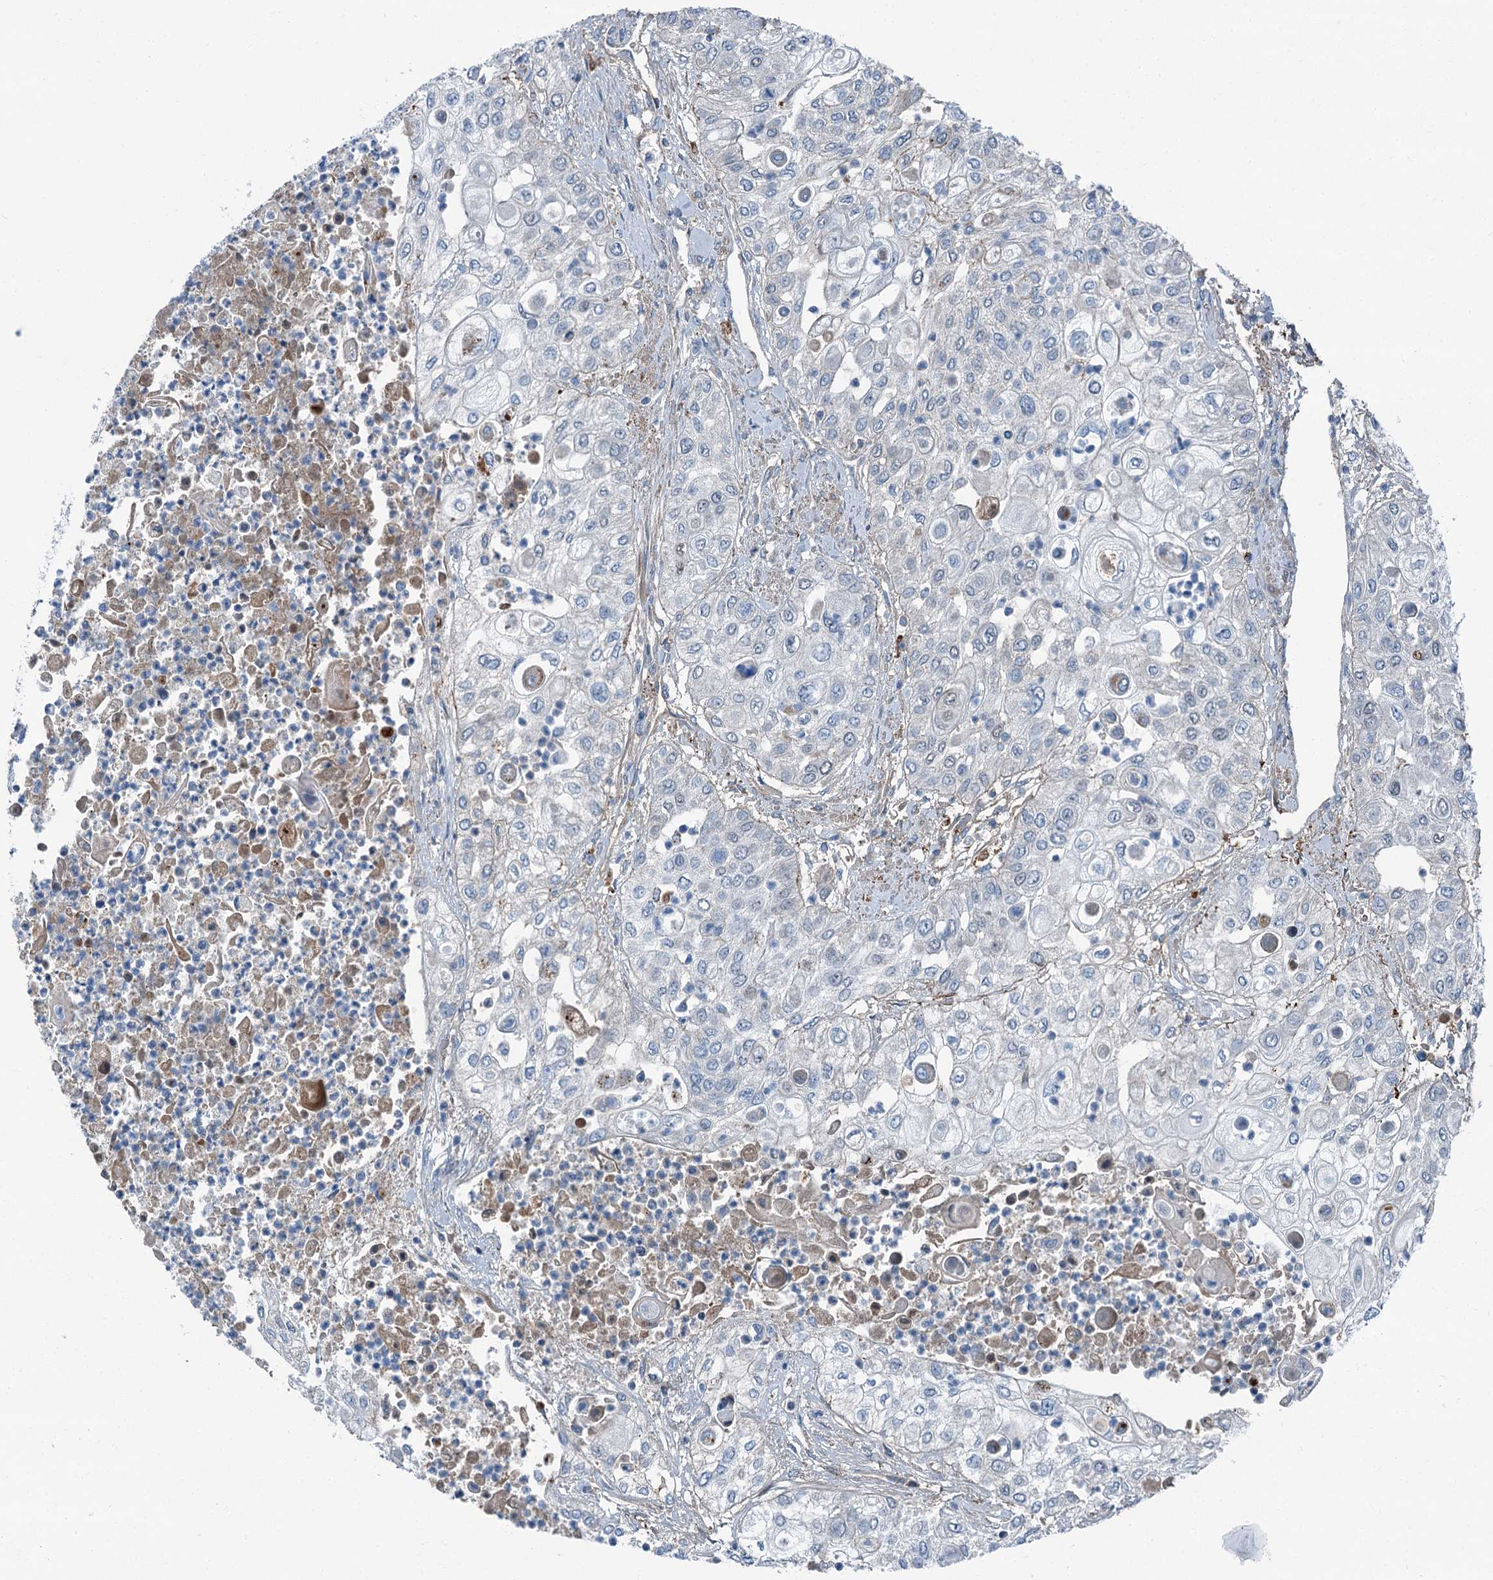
{"staining": {"intensity": "negative", "quantity": "none", "location": "none"}, "tissue": "urothelial cancer", "cell_type": "Tumor cells", "image_type": "cancer", "snomed": [{"axis": "morphology", "description": "Urothelial carcinoma, High grade"}, {"axis": "topography", "description": "Urinary bladder"}], "caption": "A high-resolution micrograph shows immunohistochemistry staining of urothelial carcinoma (high-grade), which exhibits no significant expression in tumor cells. Brightfield microscopy of immunohistochemistry stained with DAB (brown) and hematoxylin (blue), captured at high magnification.", "gene": "AXL", "patient": {"sex": "female", "age": 79}}